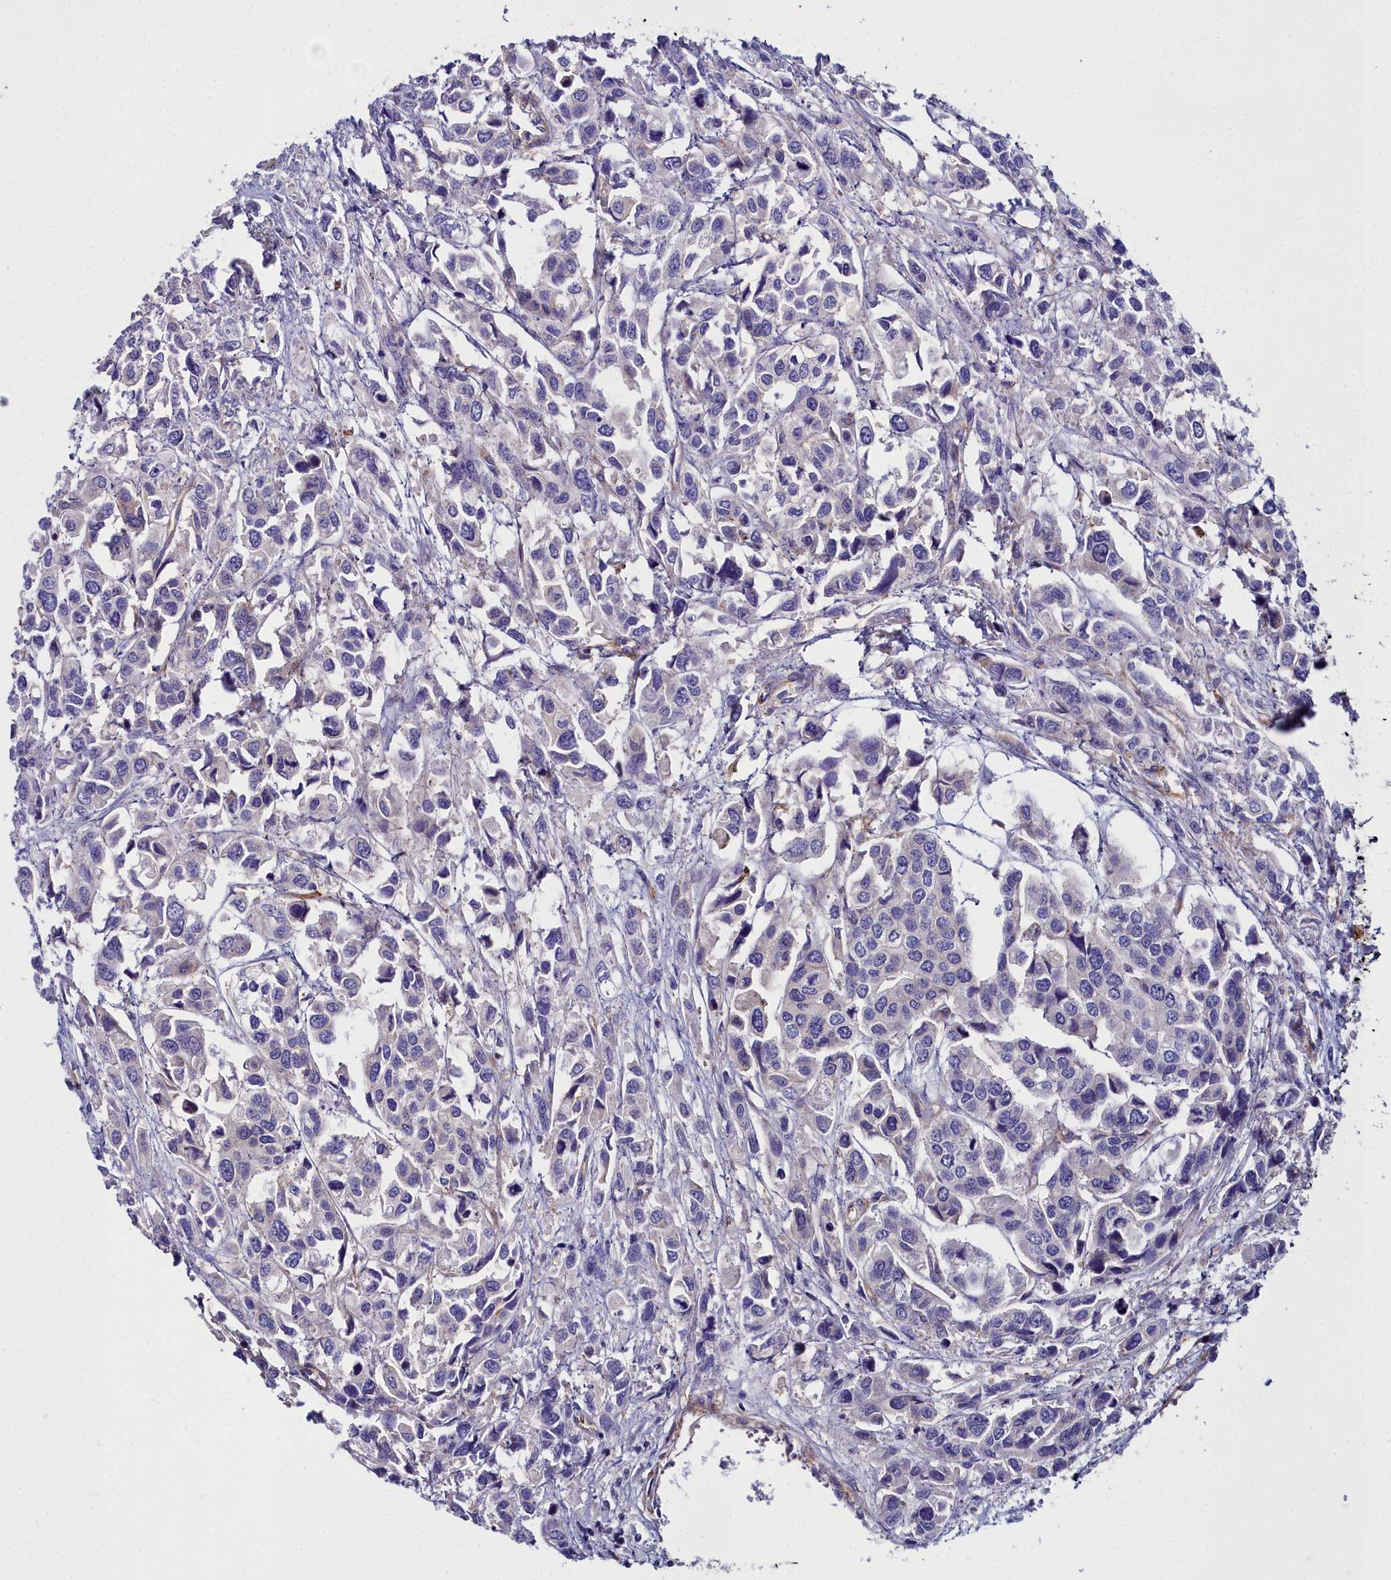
{"staining": {"intensity": "negative", "quantity": "none", "location": "none"}, "tissue": "urothelial cancer", "cell_type": "Tumor cells", "image_type": "cancer", "snomed": [{"axis": "morphology", "description": "Urothelial carcinoma, High grade"}, {"axis": "topography", "description": "Urinary bladder"}], "caption": "A photomicrograph of urothelial cancer stained for a protein demonstrates no brown staining in tumor cells. Nuclei are stained in blue.", "gene": "FADS3", "patient": {"sex": "male", "age": 67}}